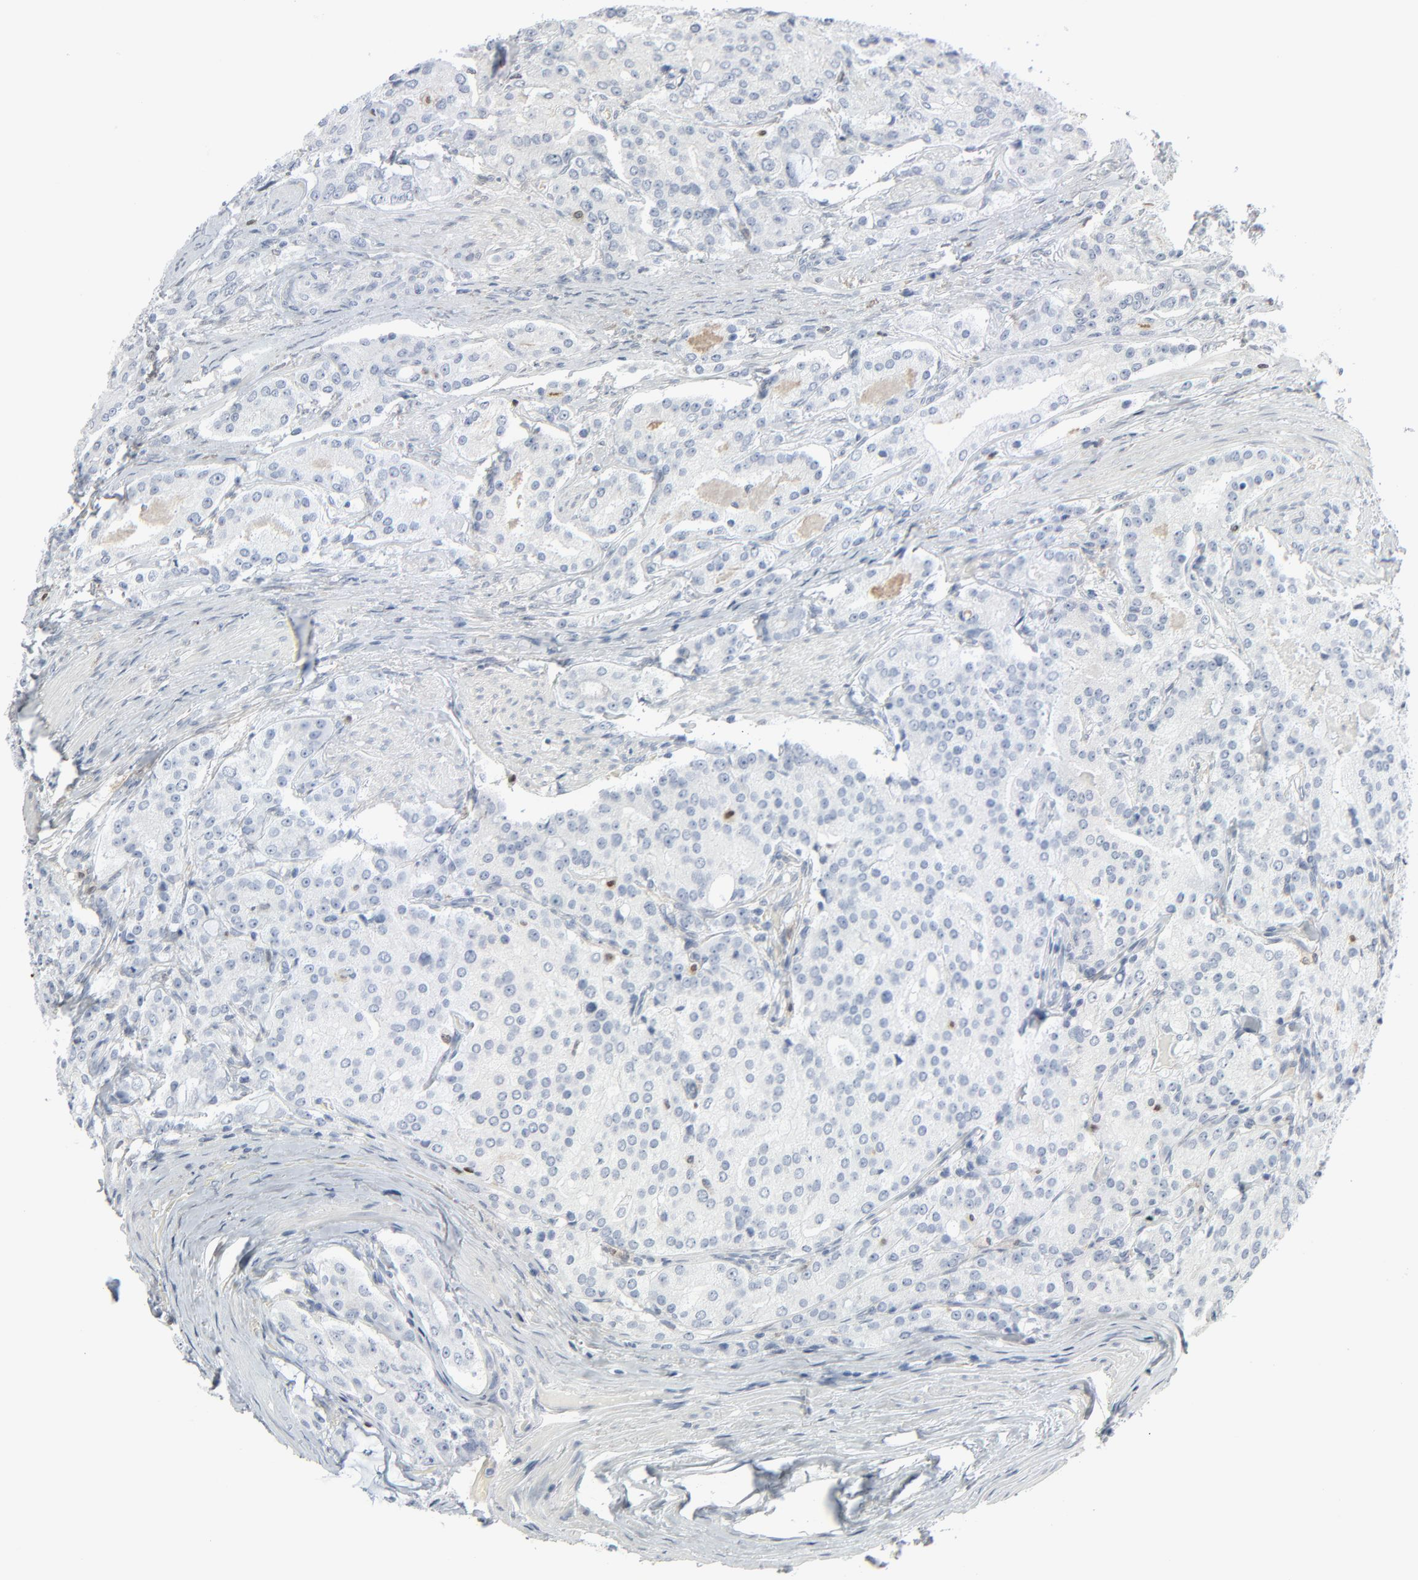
{"staining": {"intensity": "negative", "quantity": "none", "location": "none"}, "tissue": "prostate cancer", "cell_type": "Tumor cells", "image_type": "cancer", "snomed": [{"axis": "morphology", "description": "Adenocarcinoma, Medium grade"}, {"axis": "topography", "description": "Prostate"}], "caption": "Prostate medium-grade adenocarcinoma stained for a protein using IHC reveals no expression tumor cells.", "gene": "MITF", "patient": {"sex": "male", "age": 72}}